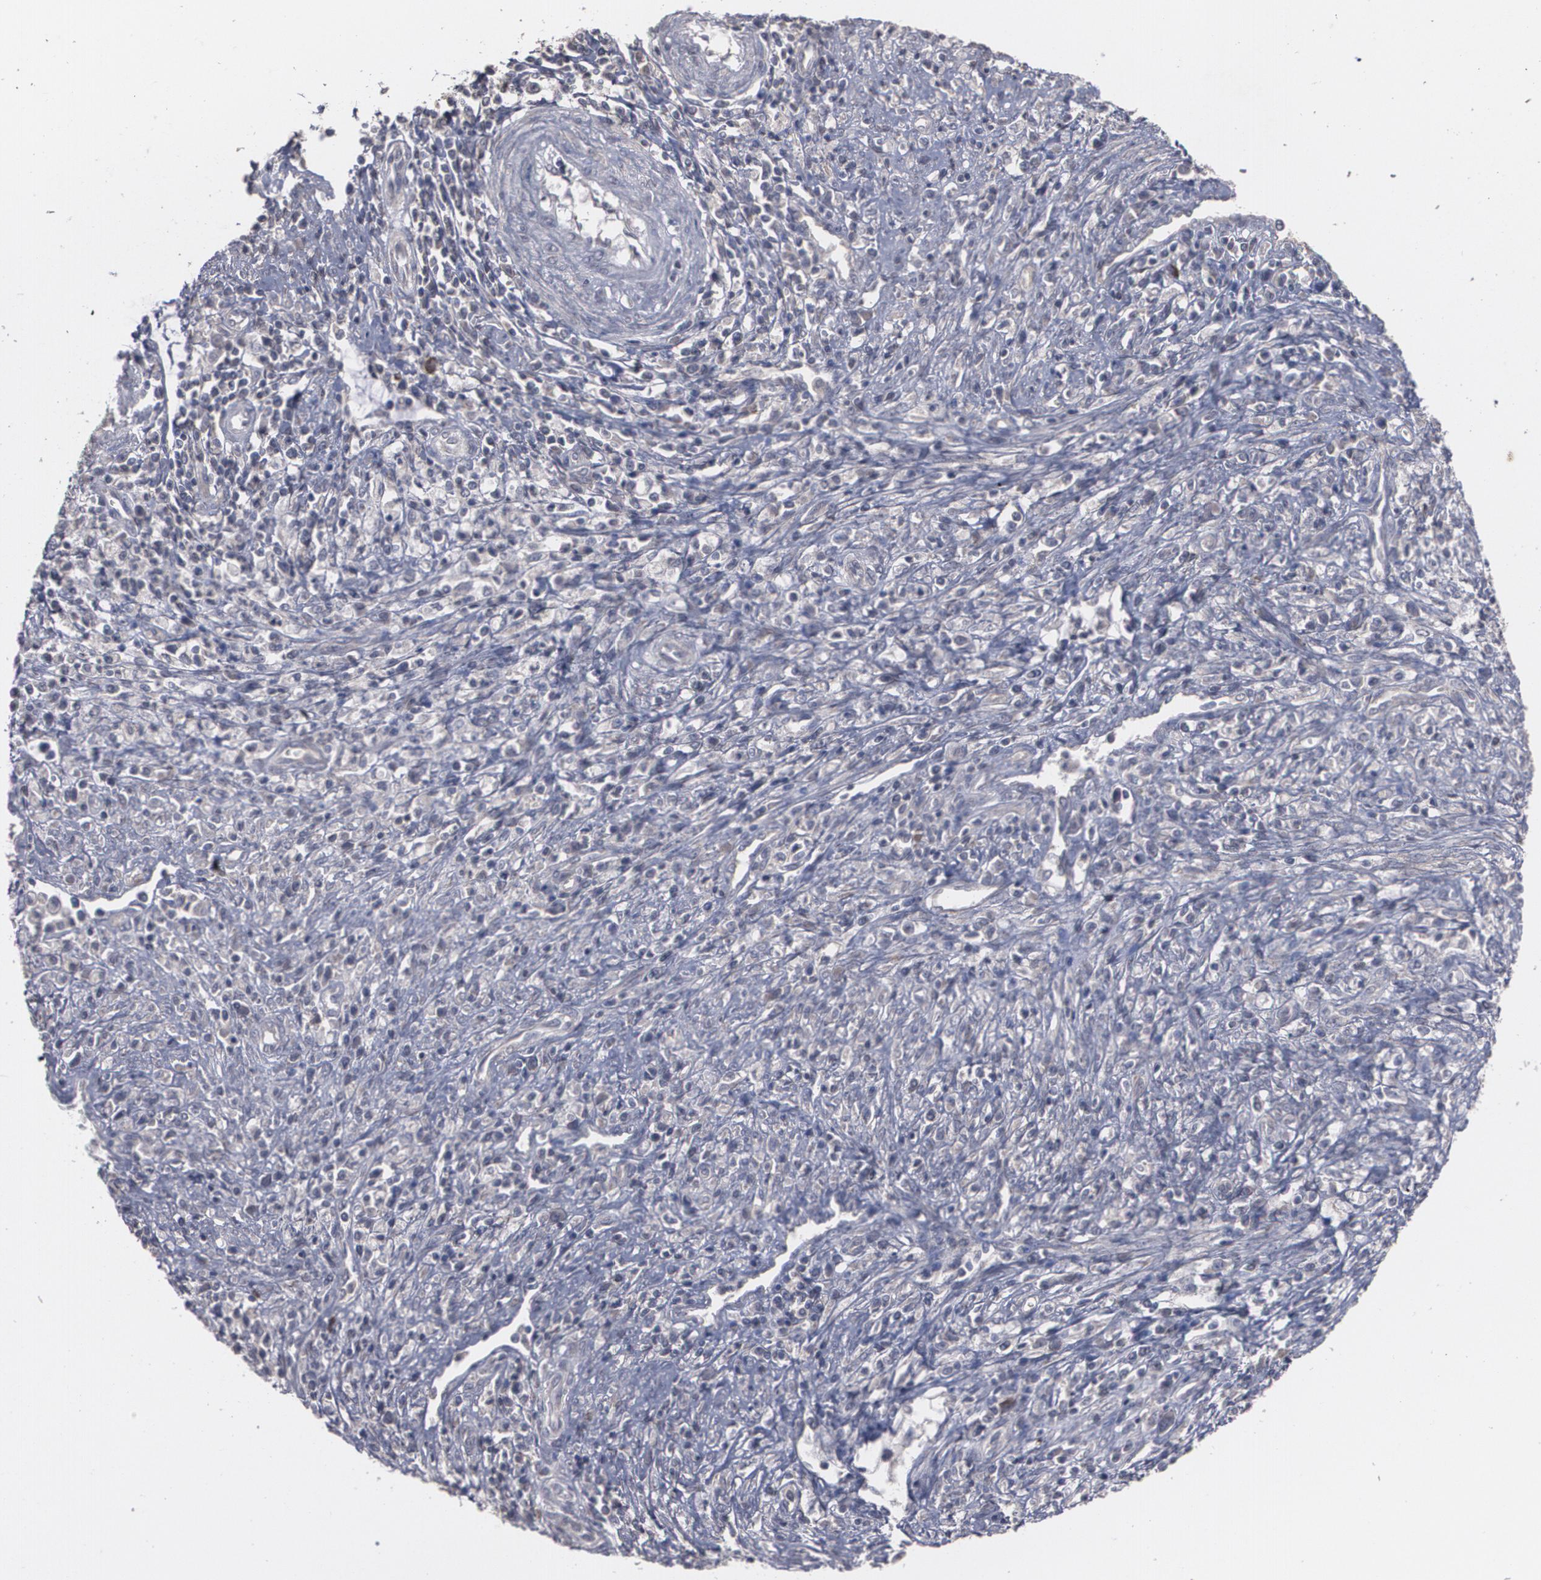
{"staining": {"intensity": "weak", "quantity": ">75%", "location": "cytoplasmic/membranous"}, "tissue": "cervical cancer", "cell_type": "Tumor cells", "image_type": "cancer", "snomed": [{"axis": "morphology", "description": "Adenocarcinoma, NOS"}, {"axis": "topography", "description": "Cervix"}], "caption": "Immunohistochemistry (IHC) (DAB (3,3'-diaminobenzidine)) staining of cervical cancer (adenocarcinoma) demonstrates weak cytoplasmic/membranous protein positivity in approximately >75% of tumor cells.", "gene": "ARF6", "patient": {"sex": "female", "age": 36}}